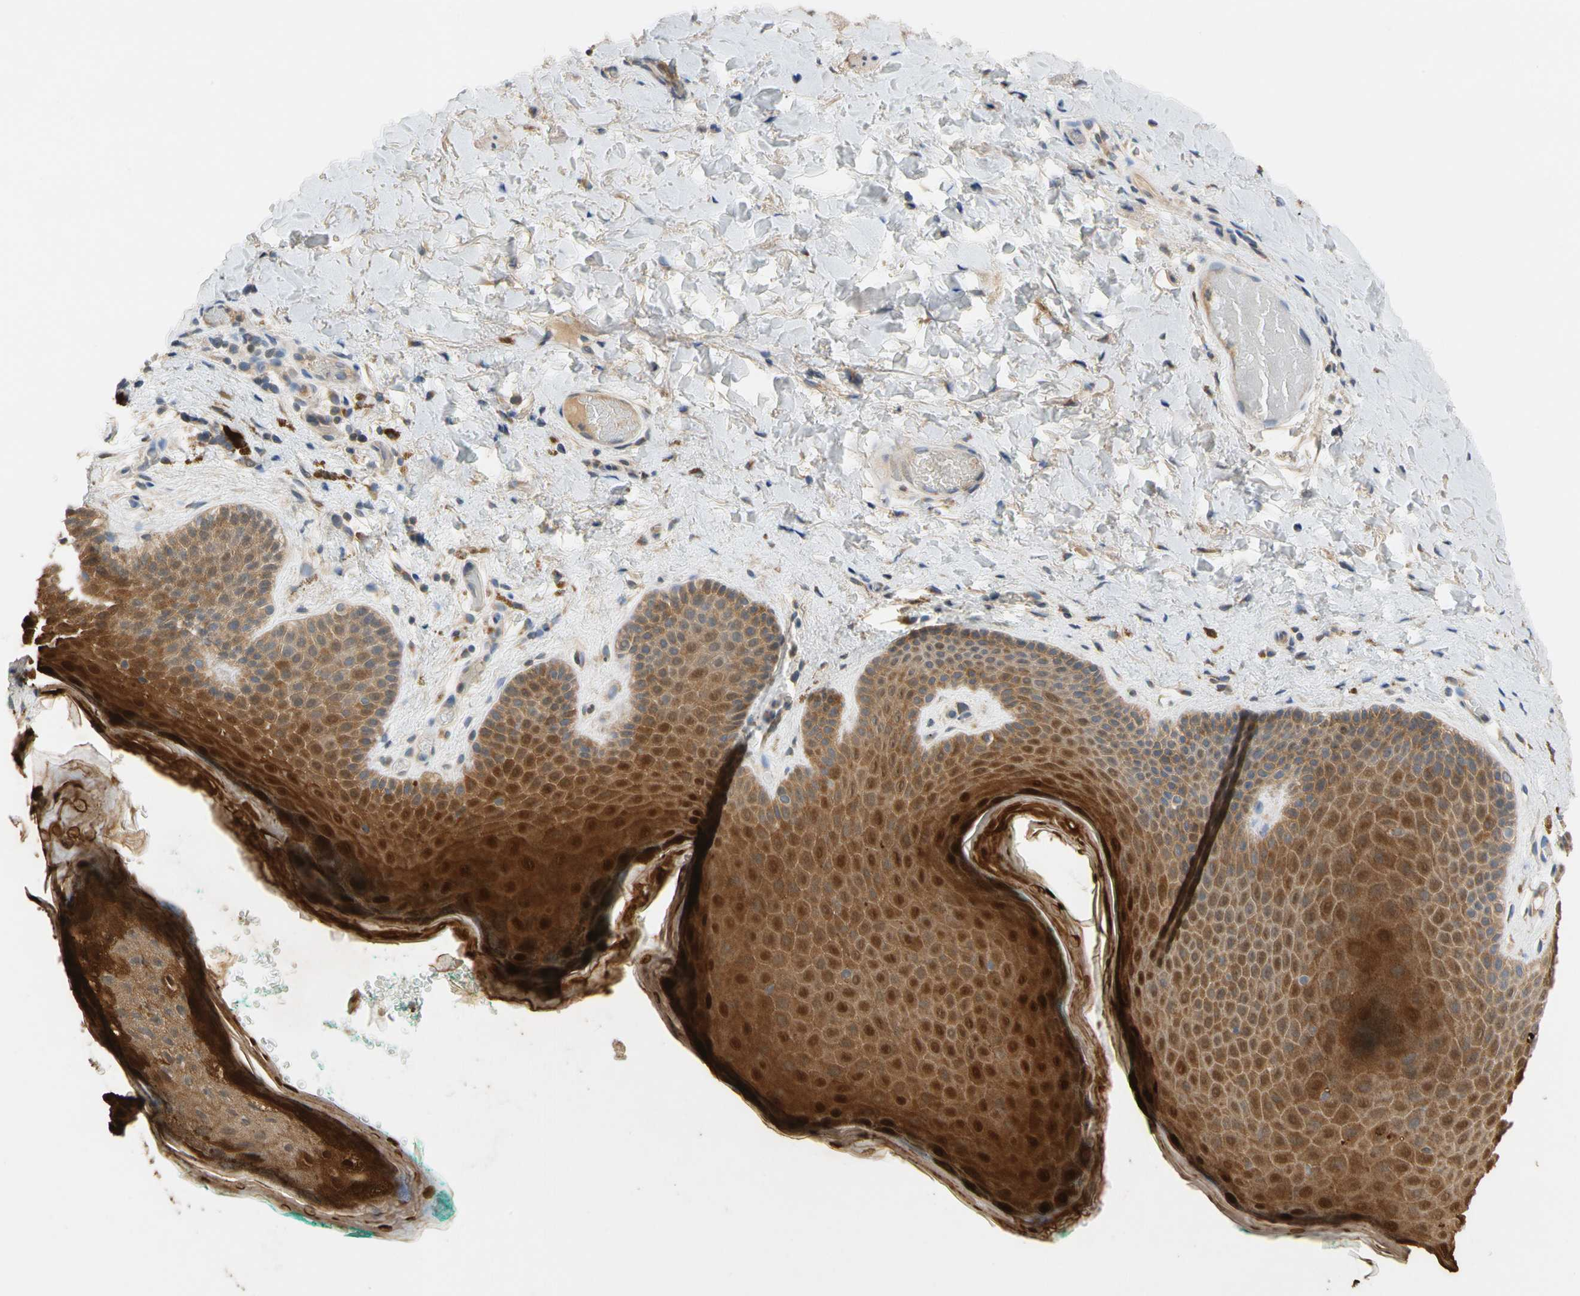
{"staining": {"intensity": "strong", "quantity": ">75%", "location": "cytoplasmic/membranous,nuclear"}, "tissue": "skin", "cell_type": "Epidermal cells", "image_type": "normal", "snomed": [{"axis": "morphology", "description": "Normal tissue, NOS"}, {"axis": "topography", "description": "Anal"}], "caption": "Strong cytoplasmic/membranous,nuclear expression for a protein is present in about >75% of epidermal cells of normal skin using immunohistochemistry (IHC).", "gene": "GPSM2", "patient": {"sex": "male", "age": 74}}